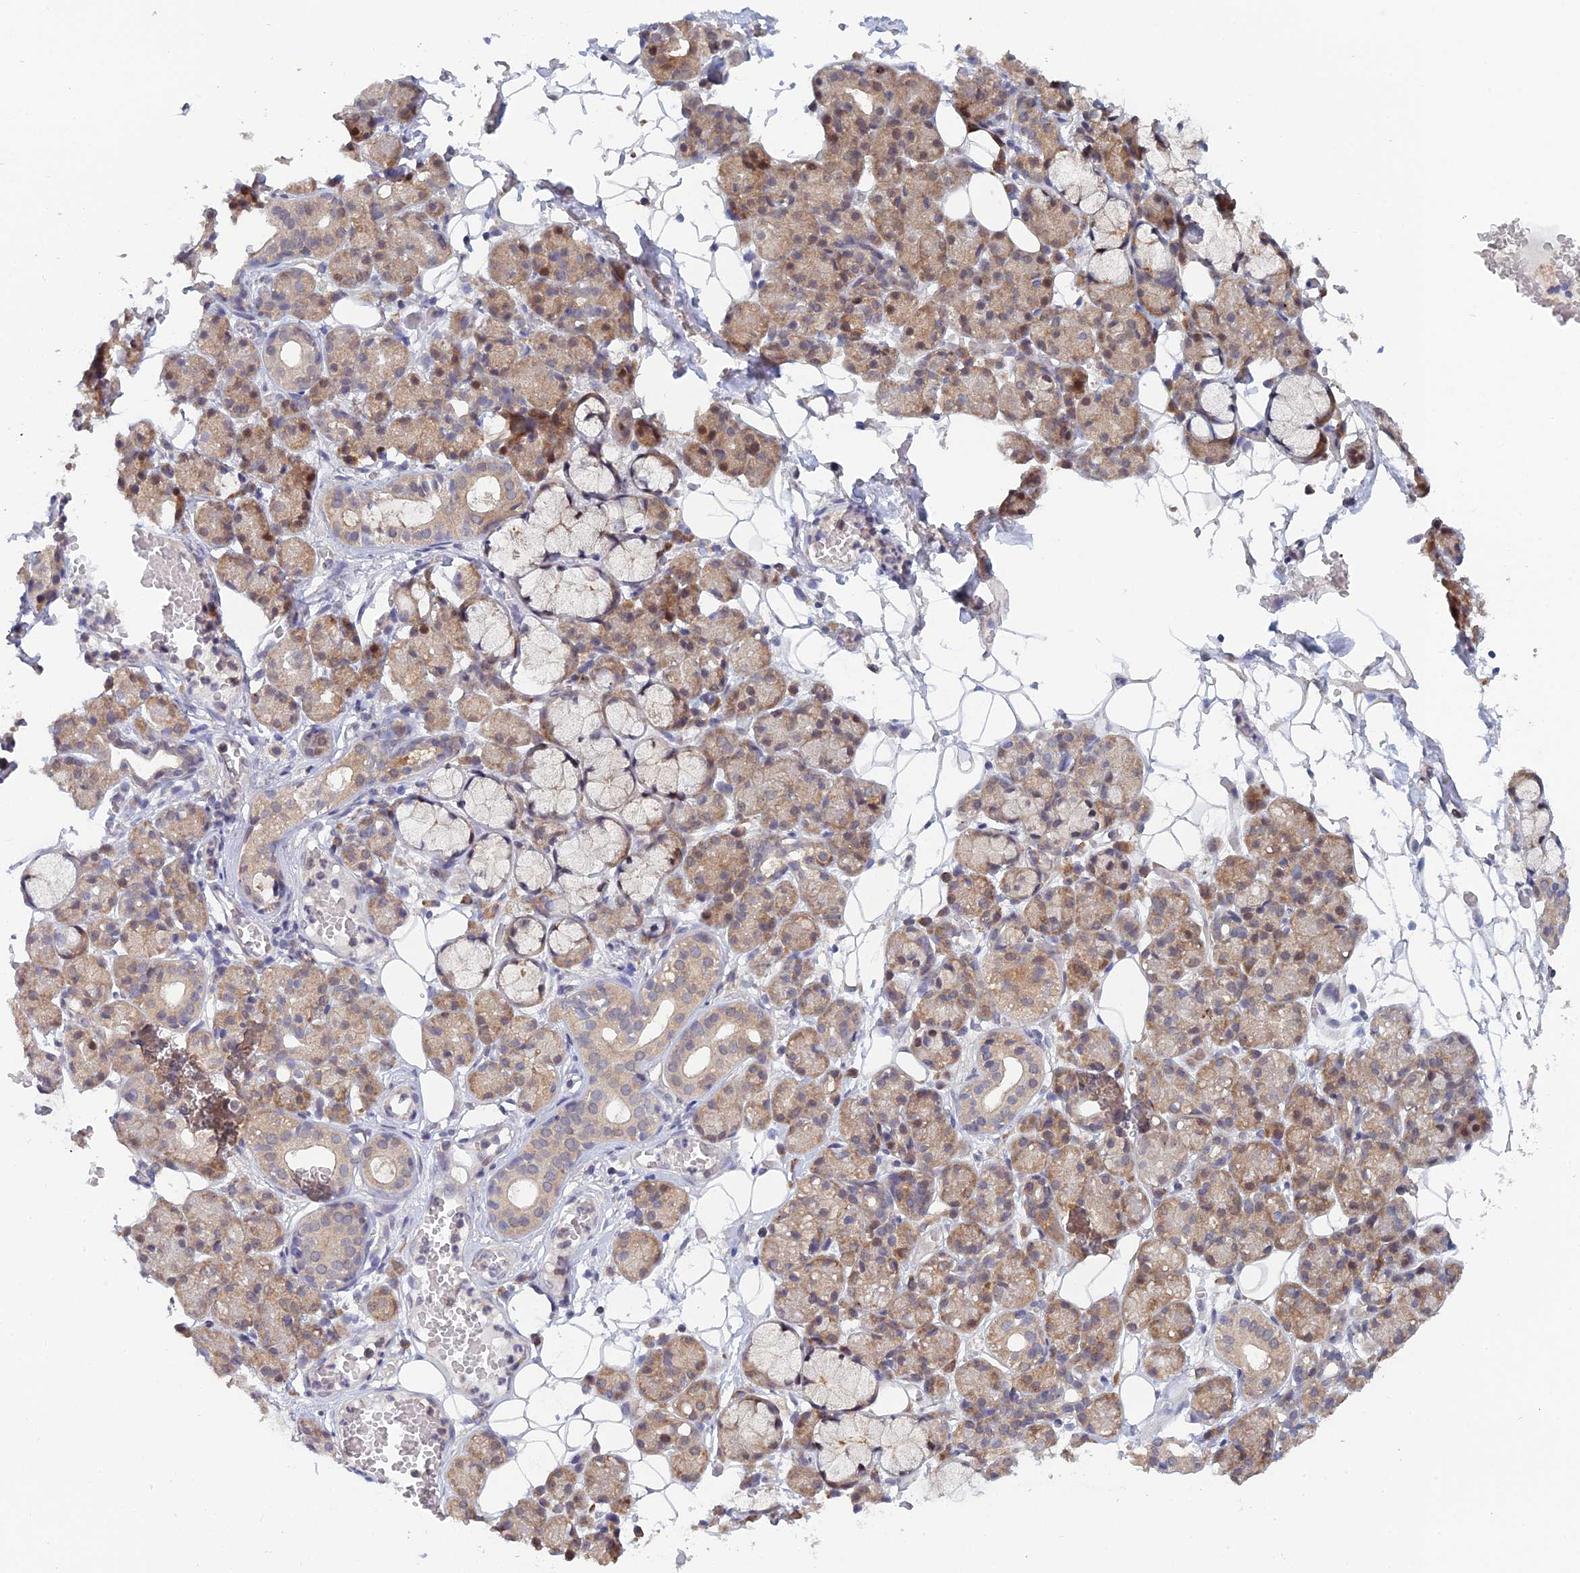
{"staining": {"intensity": "moderate", "quantity": "25%-75%", "location": "cytoplasmic/membranous,nuclear"}, "tissue": "salivary gland", "cell_type": "Glandular cells", "image_type": "normal", "snomed": [{"axis": "morphology", "description": "Normal tissue, NOS"}, {"axis": "topography", "description": "Salivary gland"}], "caption": "A brown stain shows moderate cytoplasmic/membranous,nuclear positivity of a protein in glandular cells of benign human salivary gland. (IHC, brightfield microscopy, high magnification).", "gene": "SRA1", "patient": {"sex": "male", "age": 63}}